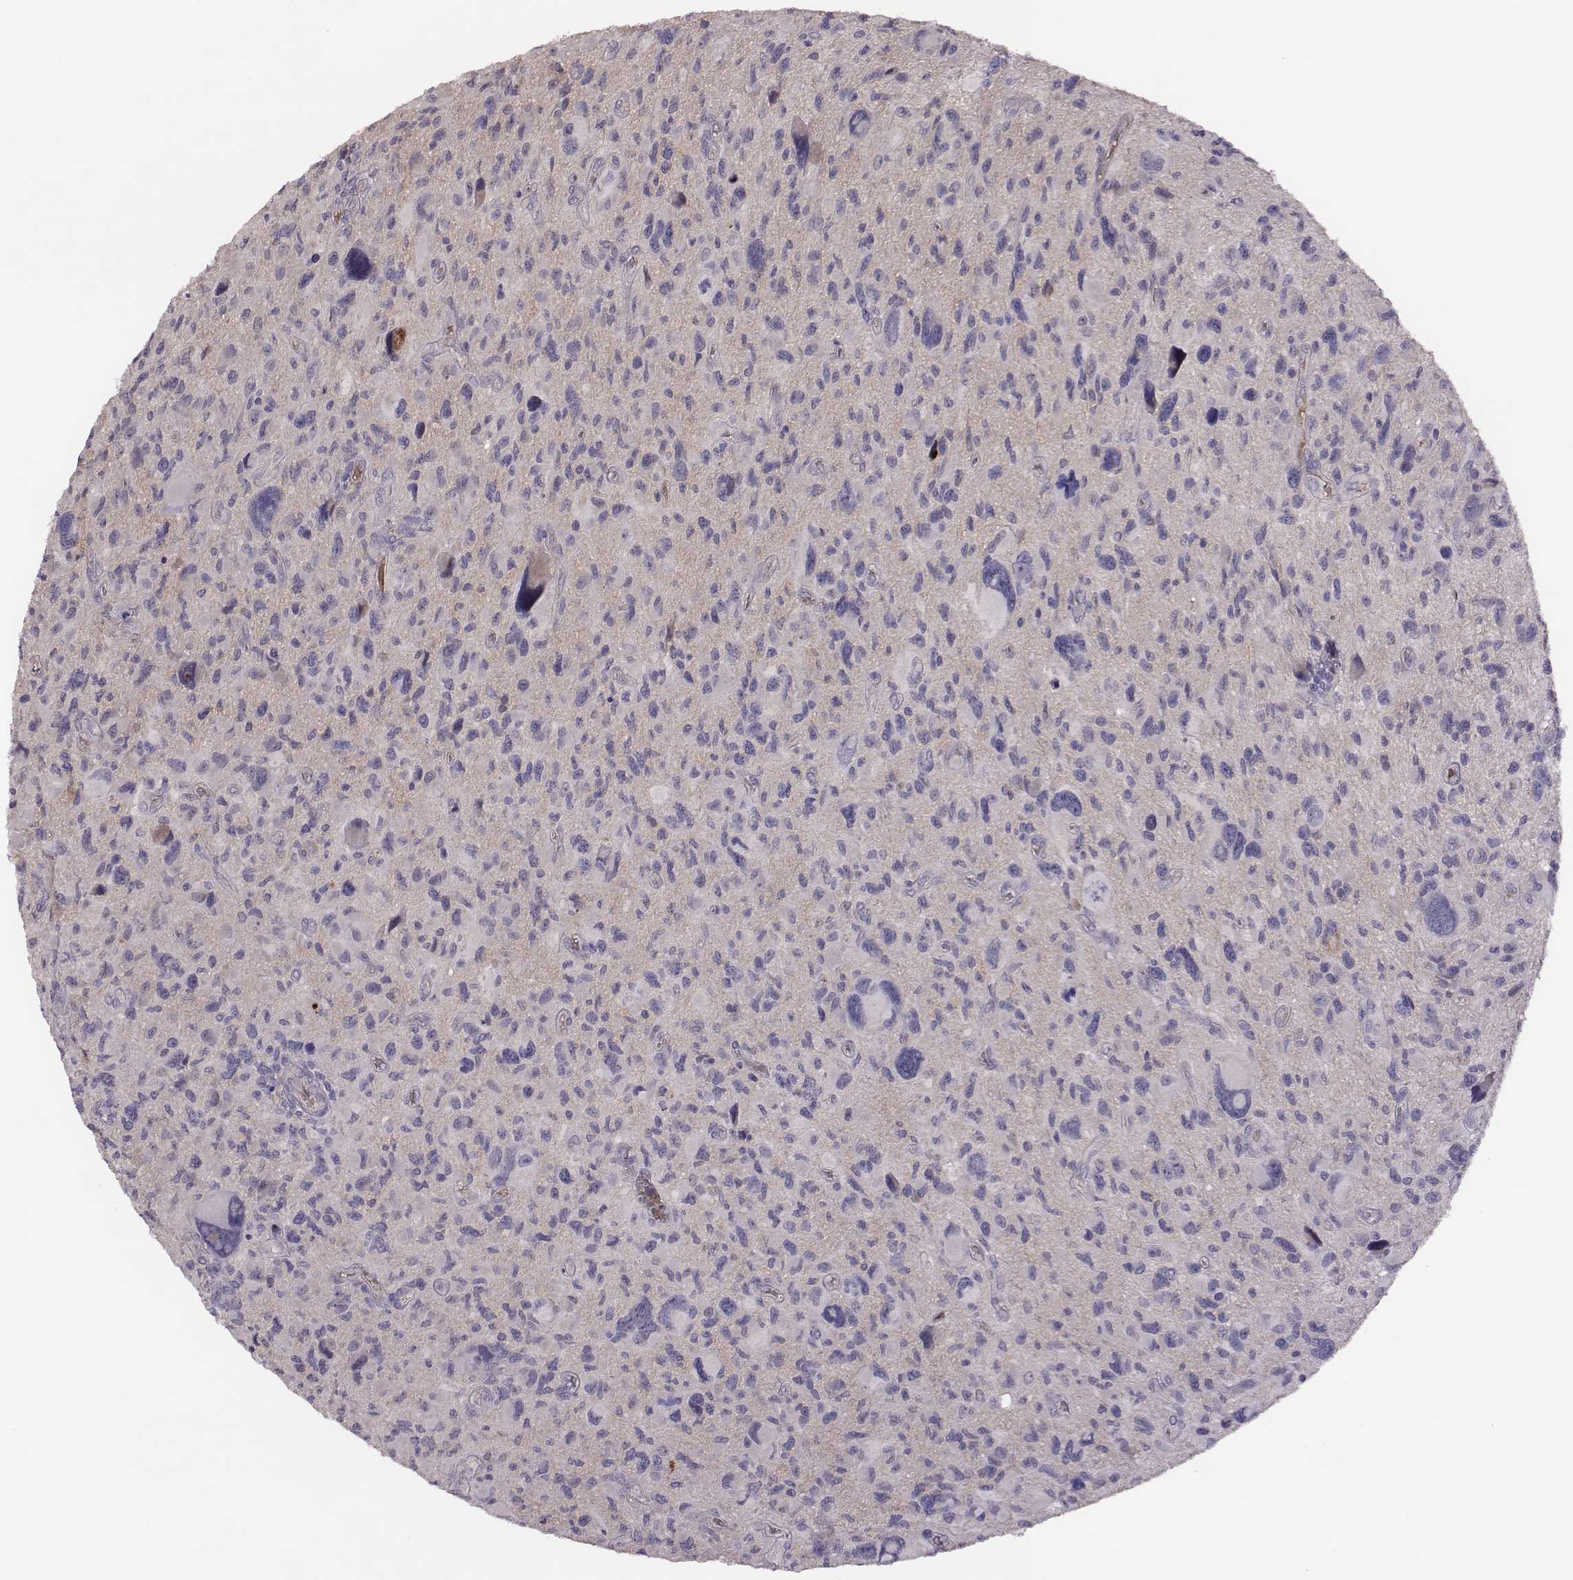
{"staining": {"intensity": "negative", "quantity": "none", "location": "none"}, "tissue": "glioma", "cell_type": "Tumor cells", "image_type": "cancer", "snomed": [{"axis": "morphology", "description": "Glioma, malignant, NOS"}, {"axis": "morphology", "description": "Glioma, malignant, High grade"}, {"axis": "topography", "description": "Brain"}], "caption": "This is an immunohistochemistry histopathology image of glioma. There is no staining in tumor cells.", "gene": "KMO", "patient": {"sex": "female", "age": 71}}